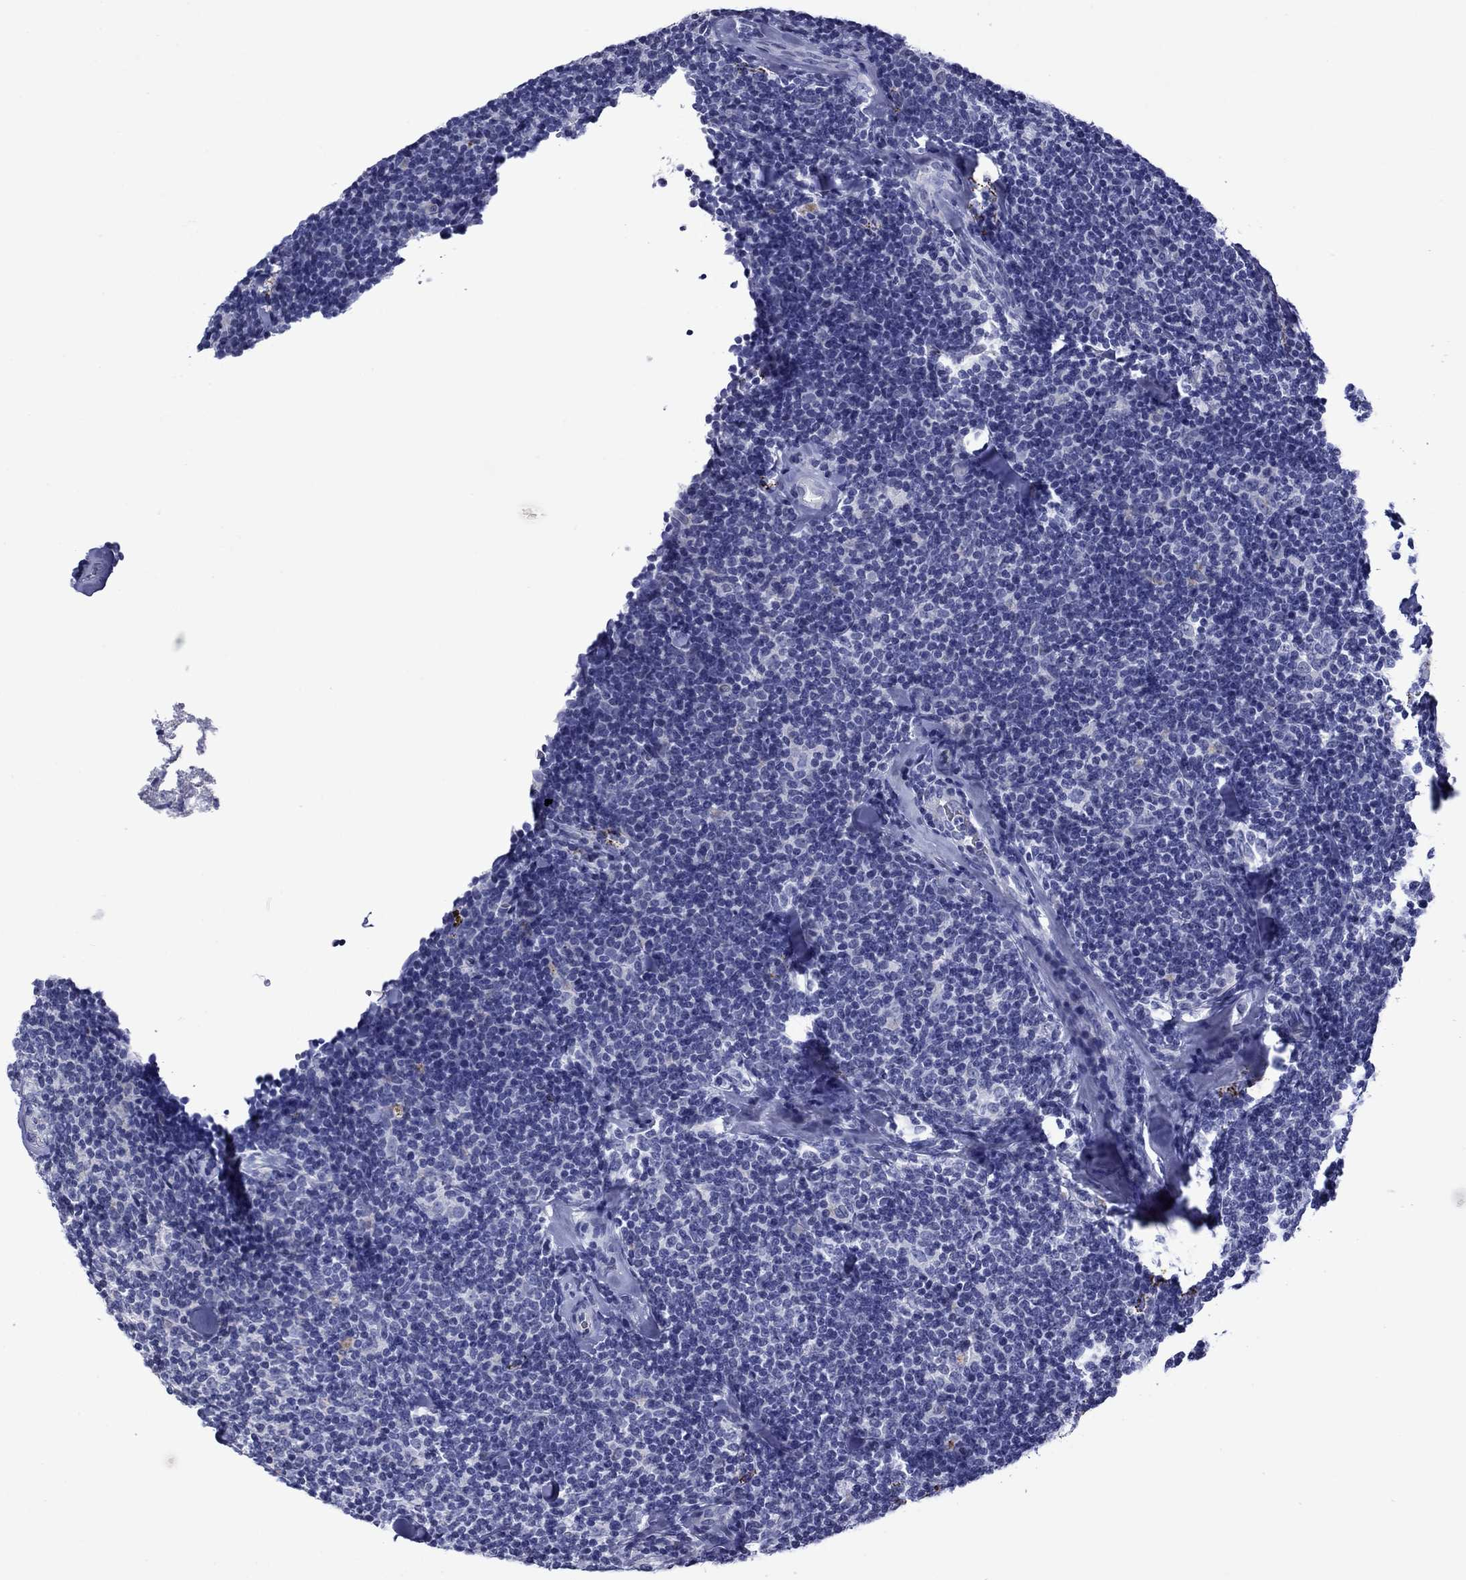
{"staining": {"intensity": "negative", "quantity": "none", "location": "none"}, "tissue": "lymphoma", "cell_type": "Tumor cells", "image_type": "cancer", "snomed": [{"axis": "morphology", "description": "Malignant lymphoma, non-Hodgkin's type, Low grade"}, {"axis": "topography", "description": "Lymph node"}], "caption": "This micrograph is of malignant lymphoma, non-Hodgkin's type (low-grade) stained with IHC to label a protein in brown with the nuclei are counter-stained blue. There is no staining in tumor cells.", "gene": "PIWIL1", "patient": {"sex": "female", "age": 56}}